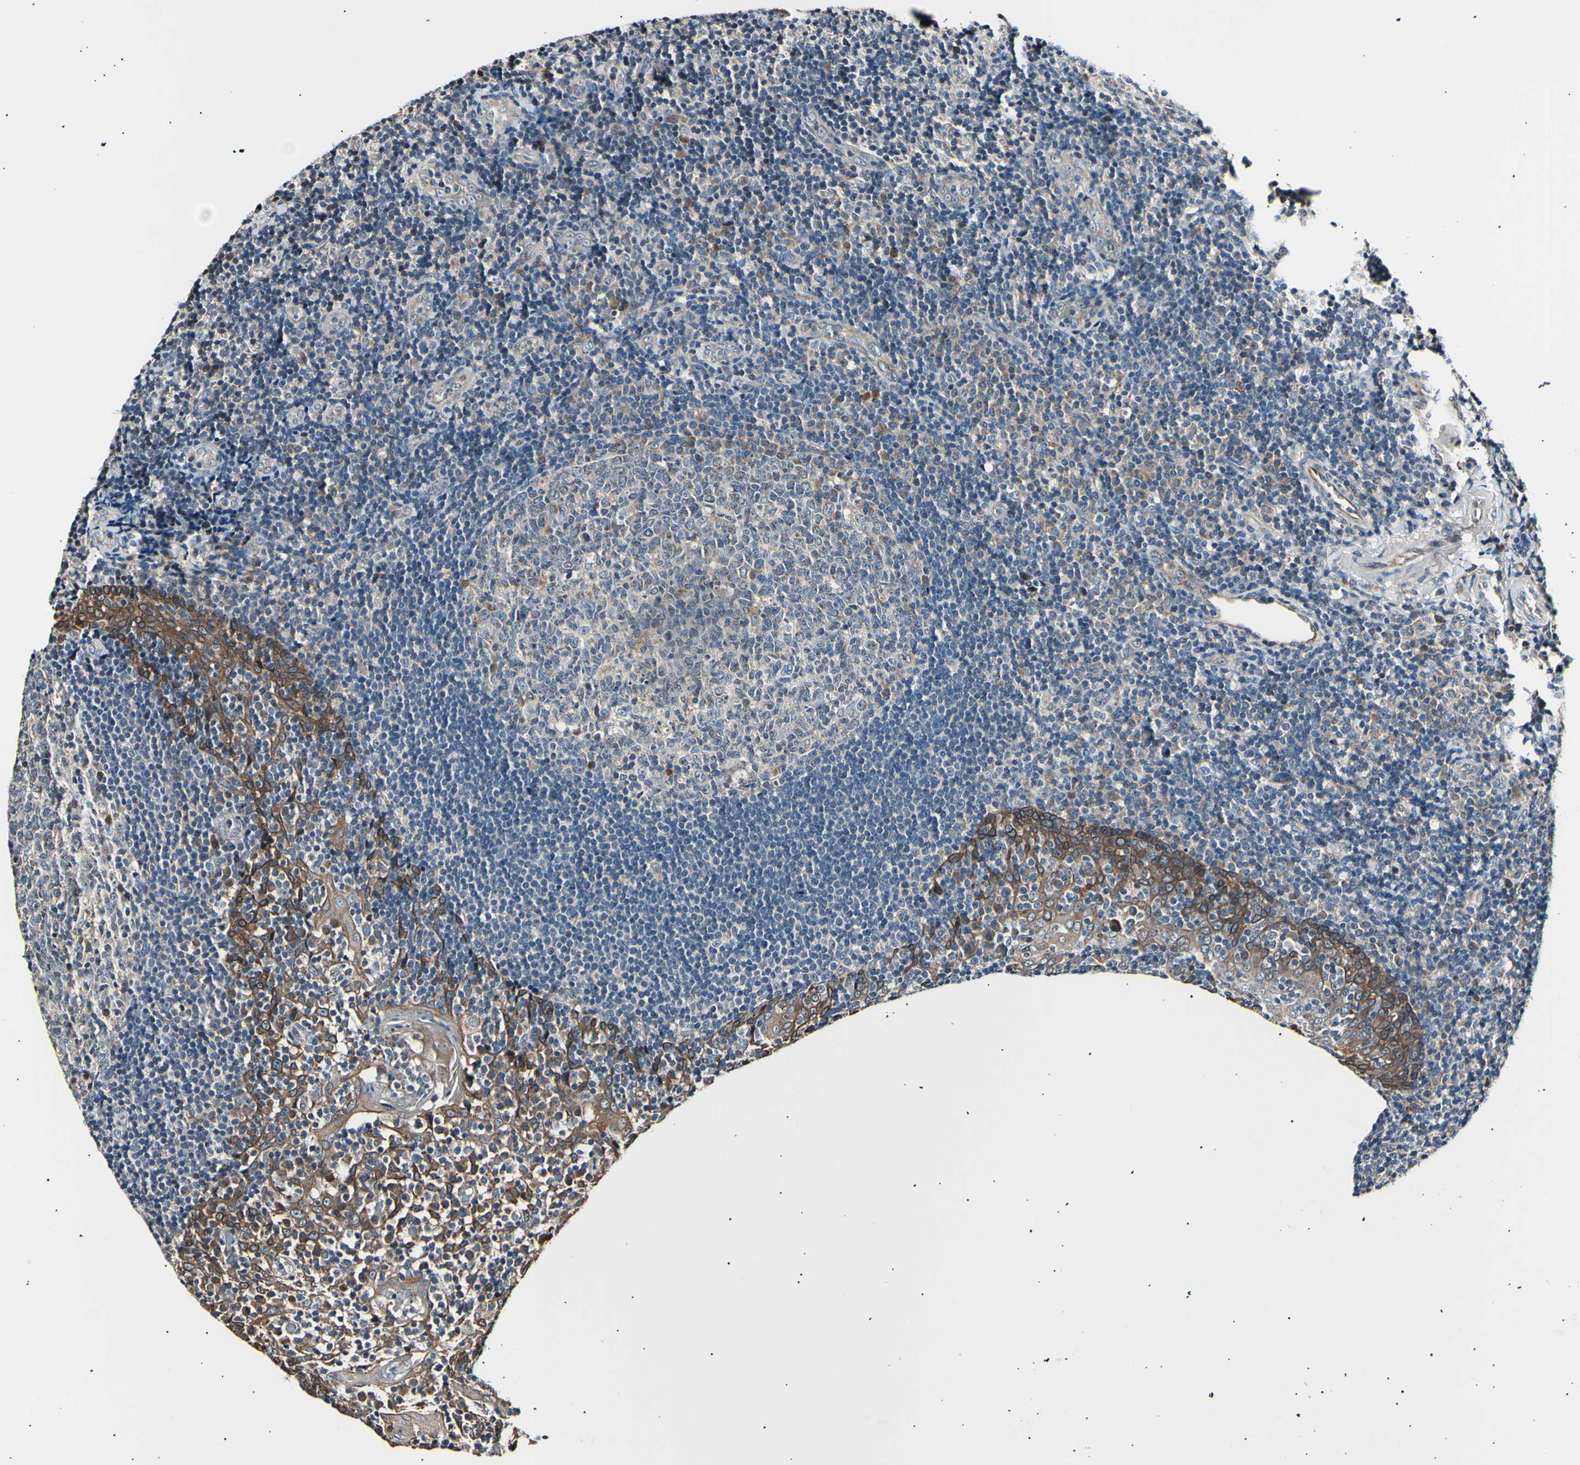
{"staining": {"intensity": "weak", "quantity": ">75%", "location": "cytoplasmic/membranous"}, "tissue": "tonsil", "cell_type": "Germinal center cells", "image_type": "normal", "snomed": [{"axis": "morphology", "description": "Normal tissue, NOS"}, {"axis": "topography", "description": "Tonsil"}], "caption": "Brown immunohistochemical staining in benign tonsil reveals weak cytoplasmic/membranous expression in approximately >75% of germinal center cells. (brown staining indicates protein expression, while blue staining denotes nuclei).", "gene": "ITGA6", "patient": {"sex": "female", "age": 40}}